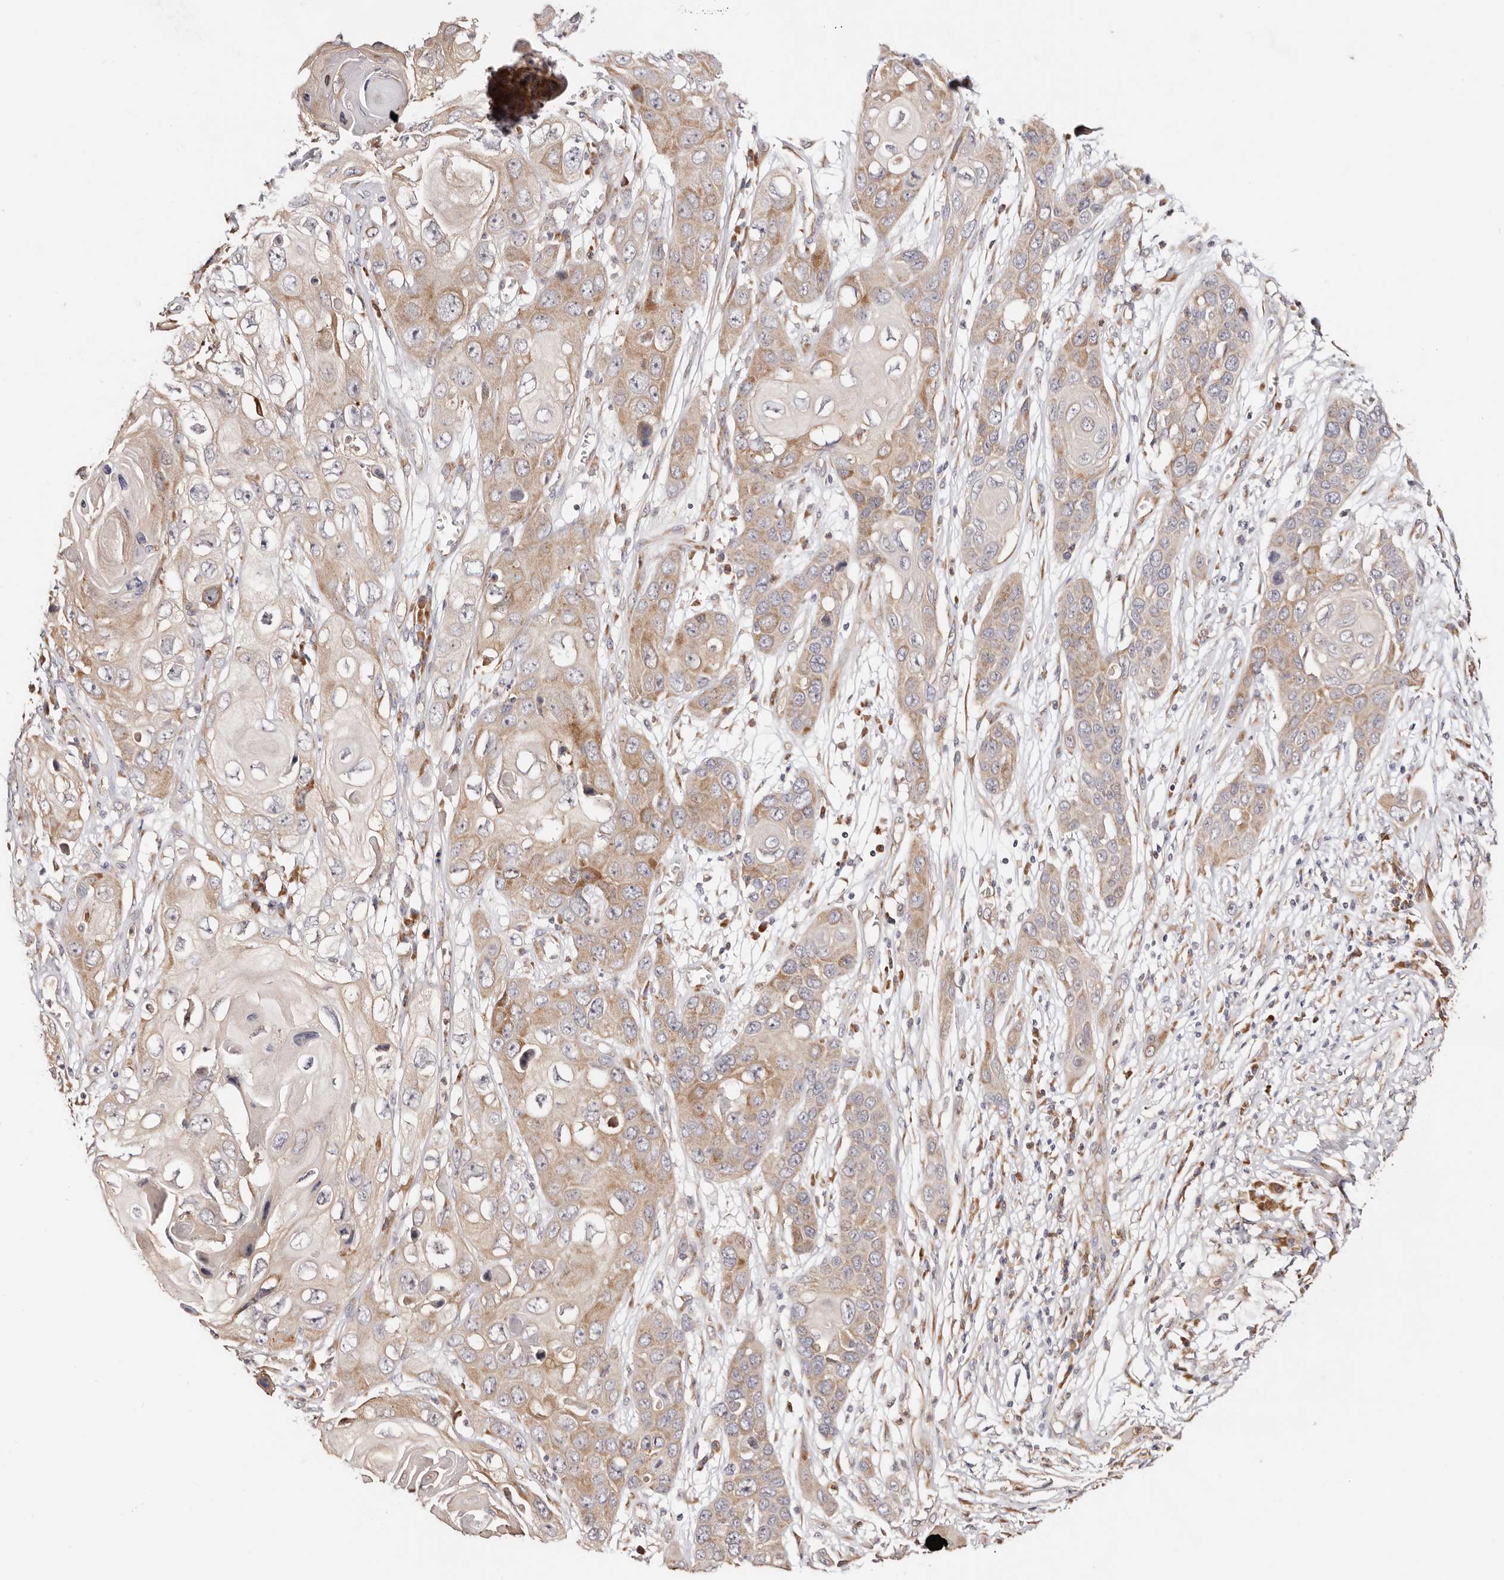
{"staining": {"intensity": "moderate", "quantity": ">75%", "location": "cytoplasmic/membranous"}, "tissue": "skin cancer", "cell_type": "Tumor cells", "image_type": "cancer", "snomed": [{"axis": "morphology", "description": "Squamous cell carcinoma, NOS"}, {"axis": "topography", "description": "Skin"}], "caption": "There is medium levels of moderate cytoplasmic/membranous staining in tumor cells of squamous cell carcinoma (skin), as demonstrated by immunohistochemical staining (brown color).", "gene": "BCL2L15", "patient": {"sex": "male", "age": 55}}